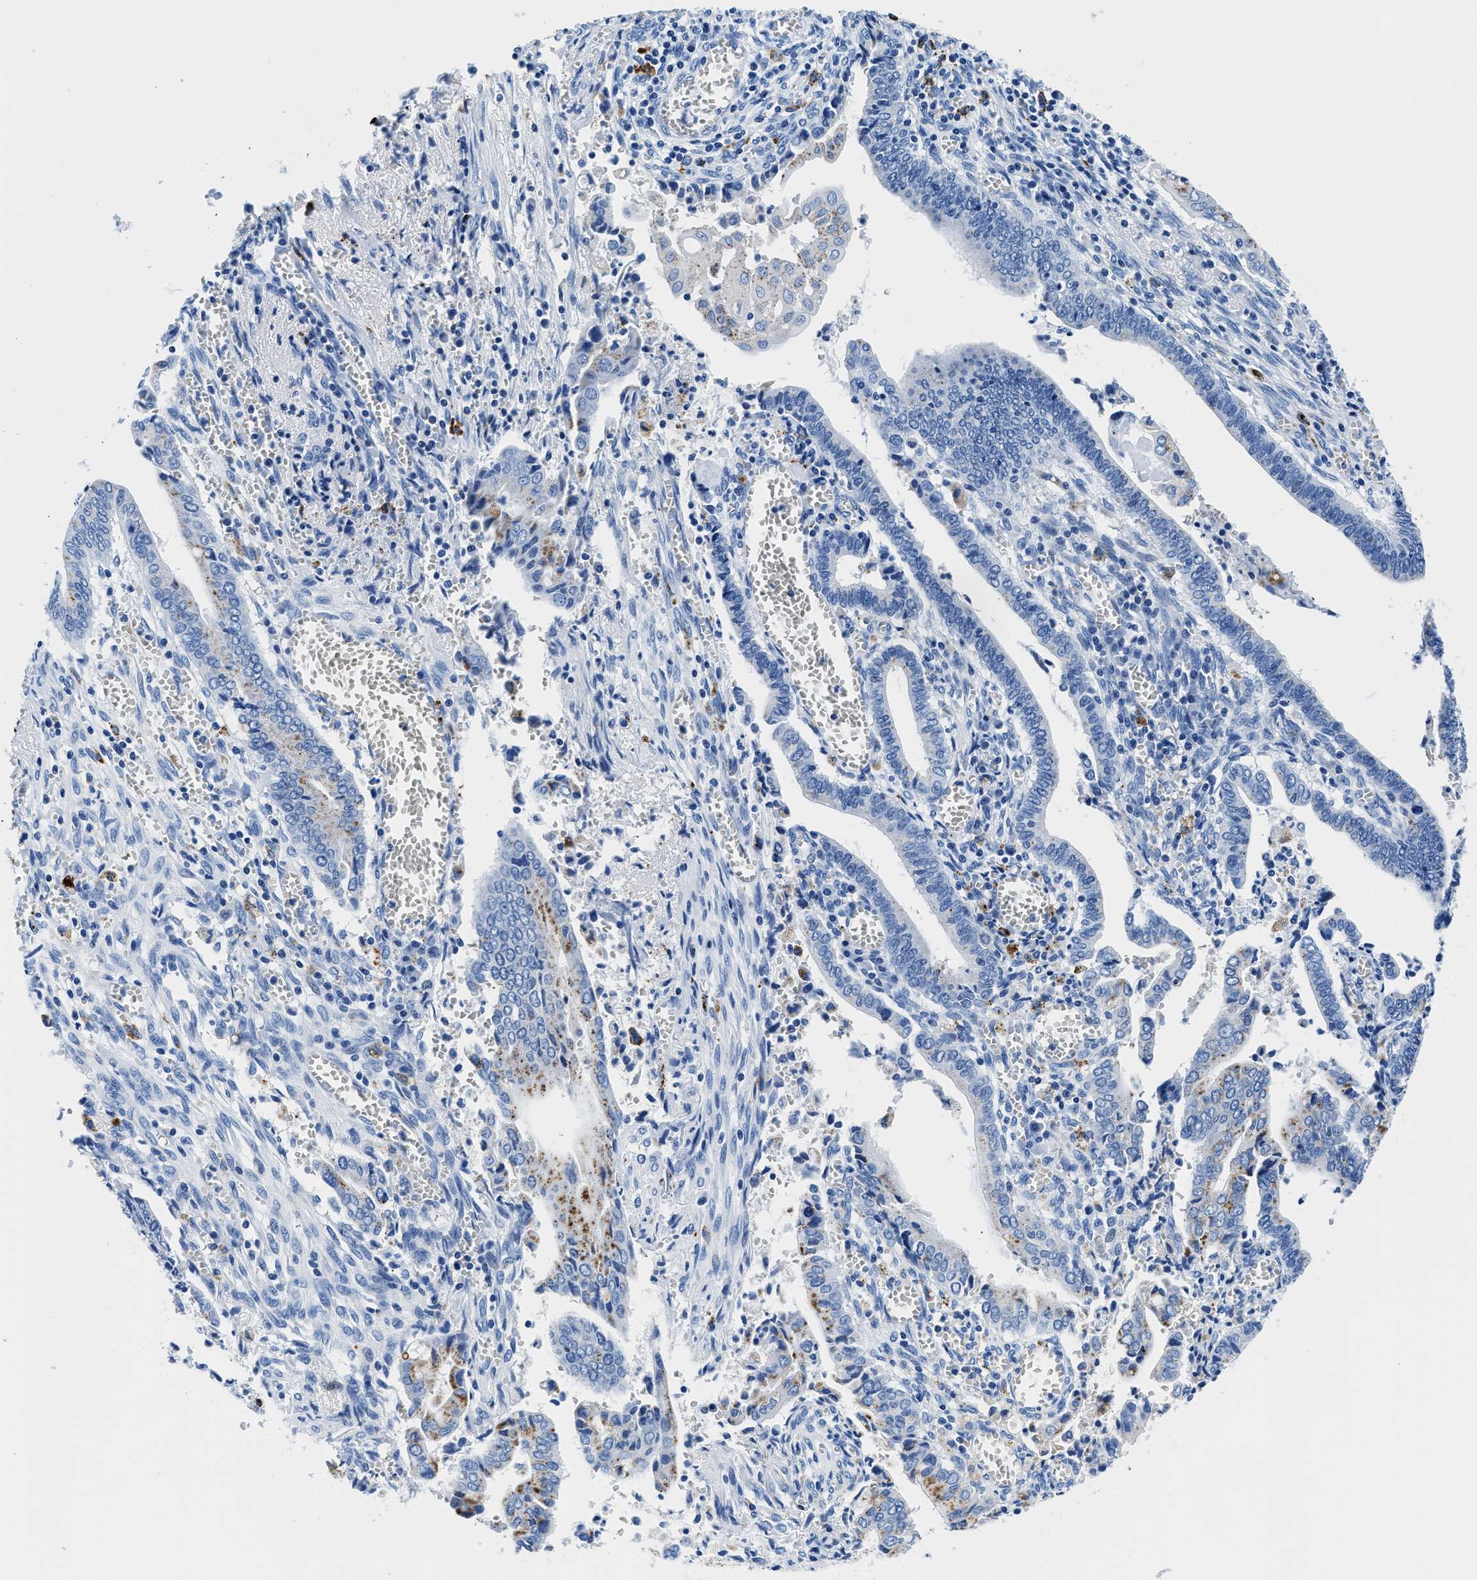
{"staining": {"intensity": "negative", "quantity": "none", "location": "none"}, "tissue": "cervical cancer", "cell_type": "Tumor cells", "image_type": "cancer", "snomed": [{"axis": "morphology", "description": "Adenocarcinoma, NOS"}, {"axis": "topography", "description": "Cervix"}], "caption": "Adenocarcinoma (cervical) was stained to show a protein in brown. There is no significant positivity in tumor cells. (Stains: DAB (3,3'-diaminobenzidine) IHC with hematoxylin counter stain, Microscopy: brightfield microscopy at high magnification).", "gene": "OR14K1", "patient": {"sex": "female", "age": 44}}